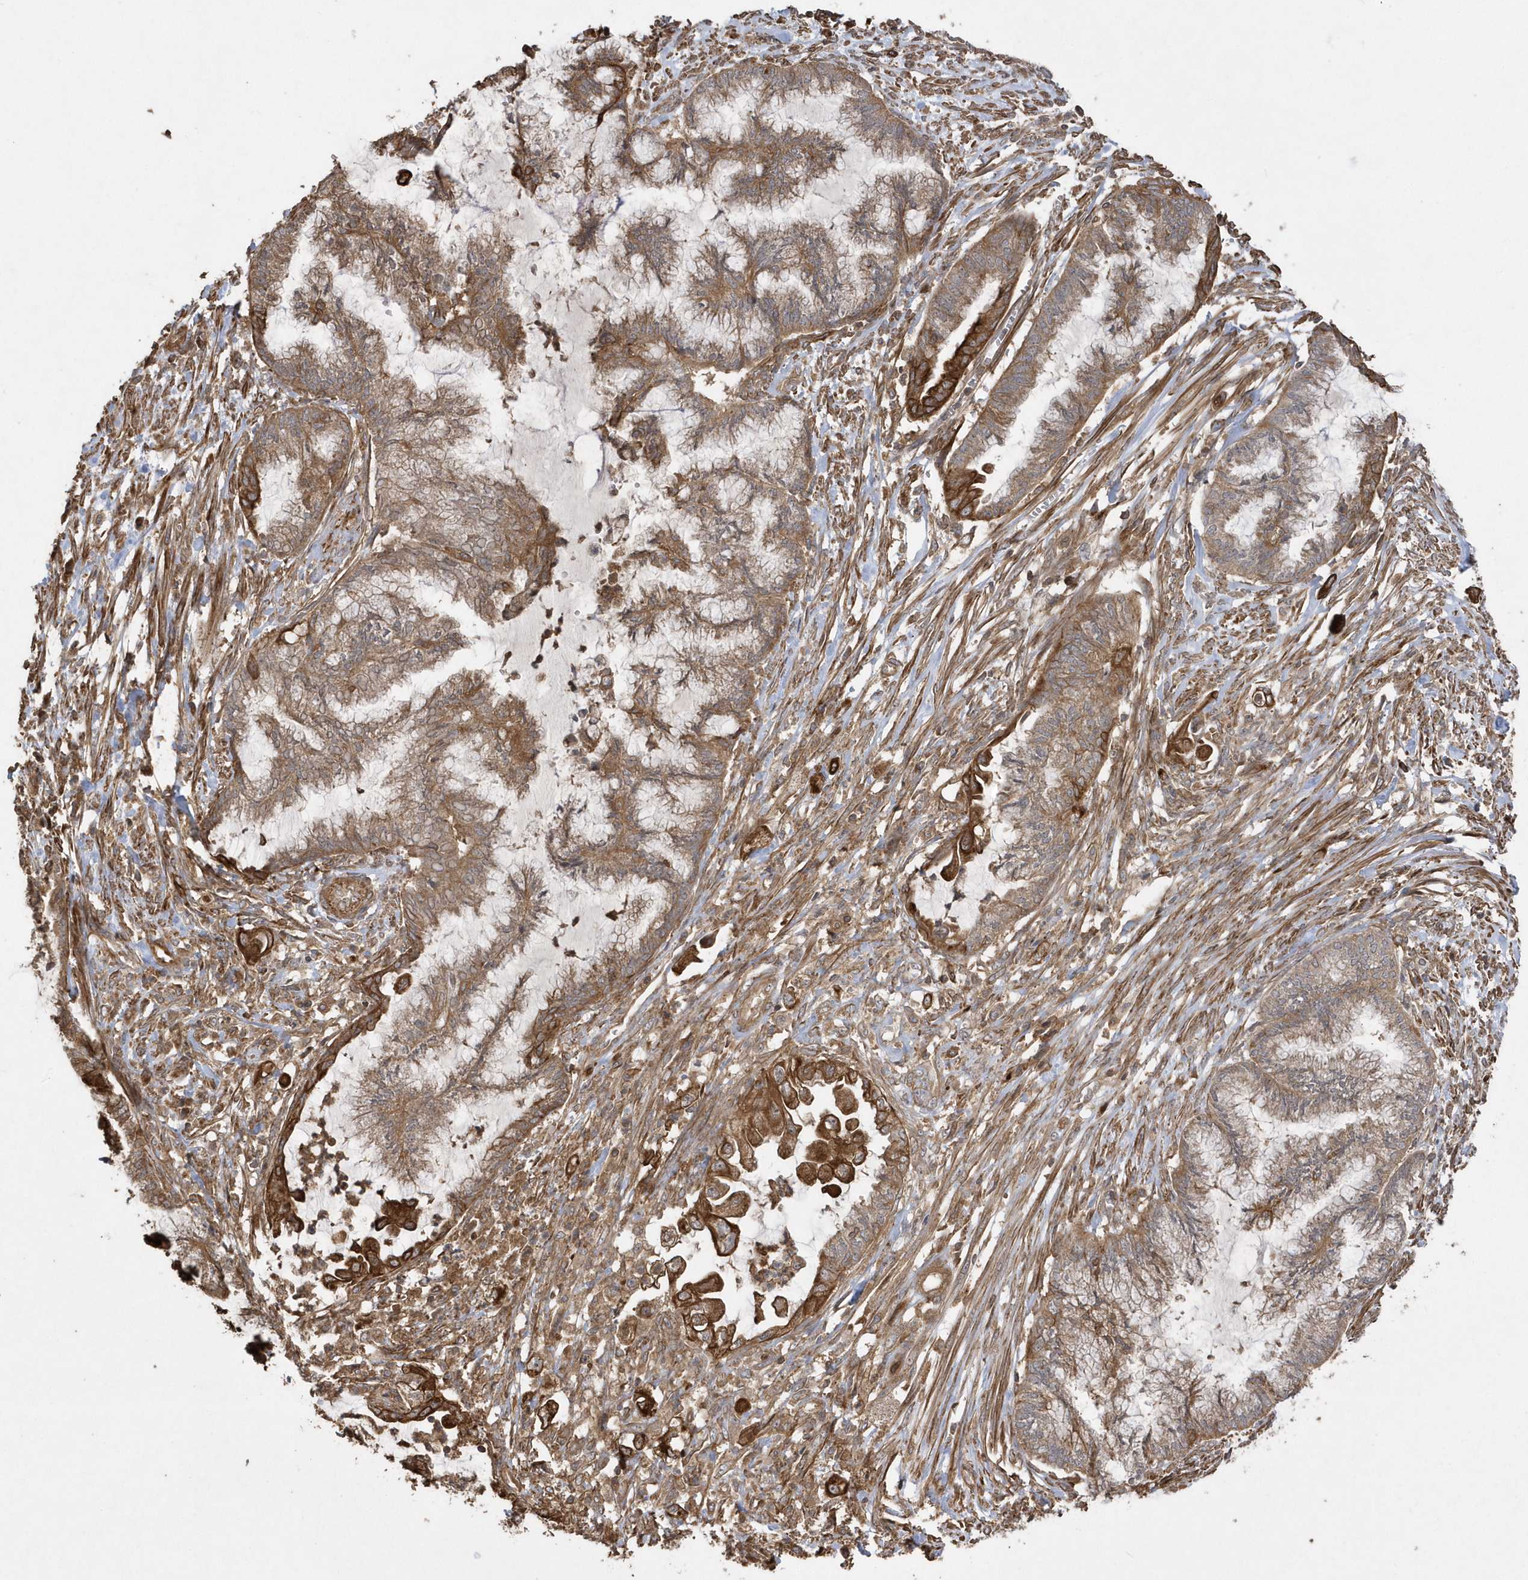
{"staining": {"intensity": "strong", "quantity": "25%-75%", "location": "cytoplasmic/membranous"}, "tissue": "endometrial cancer", "cell_type": "Tumor cells", "image_type": "cancer", "snomed": [{"axis": "morphology", "description": "Adenocarcinoma, NOS"}, {"axis": "topography", "description": "Endometrium"}], "caption": "Immunohistochemical staining of adenocarcinoma (endometrial) demonstrates high levels of strong cytoplasmic/membranous expression in about 25%-75% of tumor cells.", "gene": "SENP8", "patient": {"sex": "female", "age": 86}}